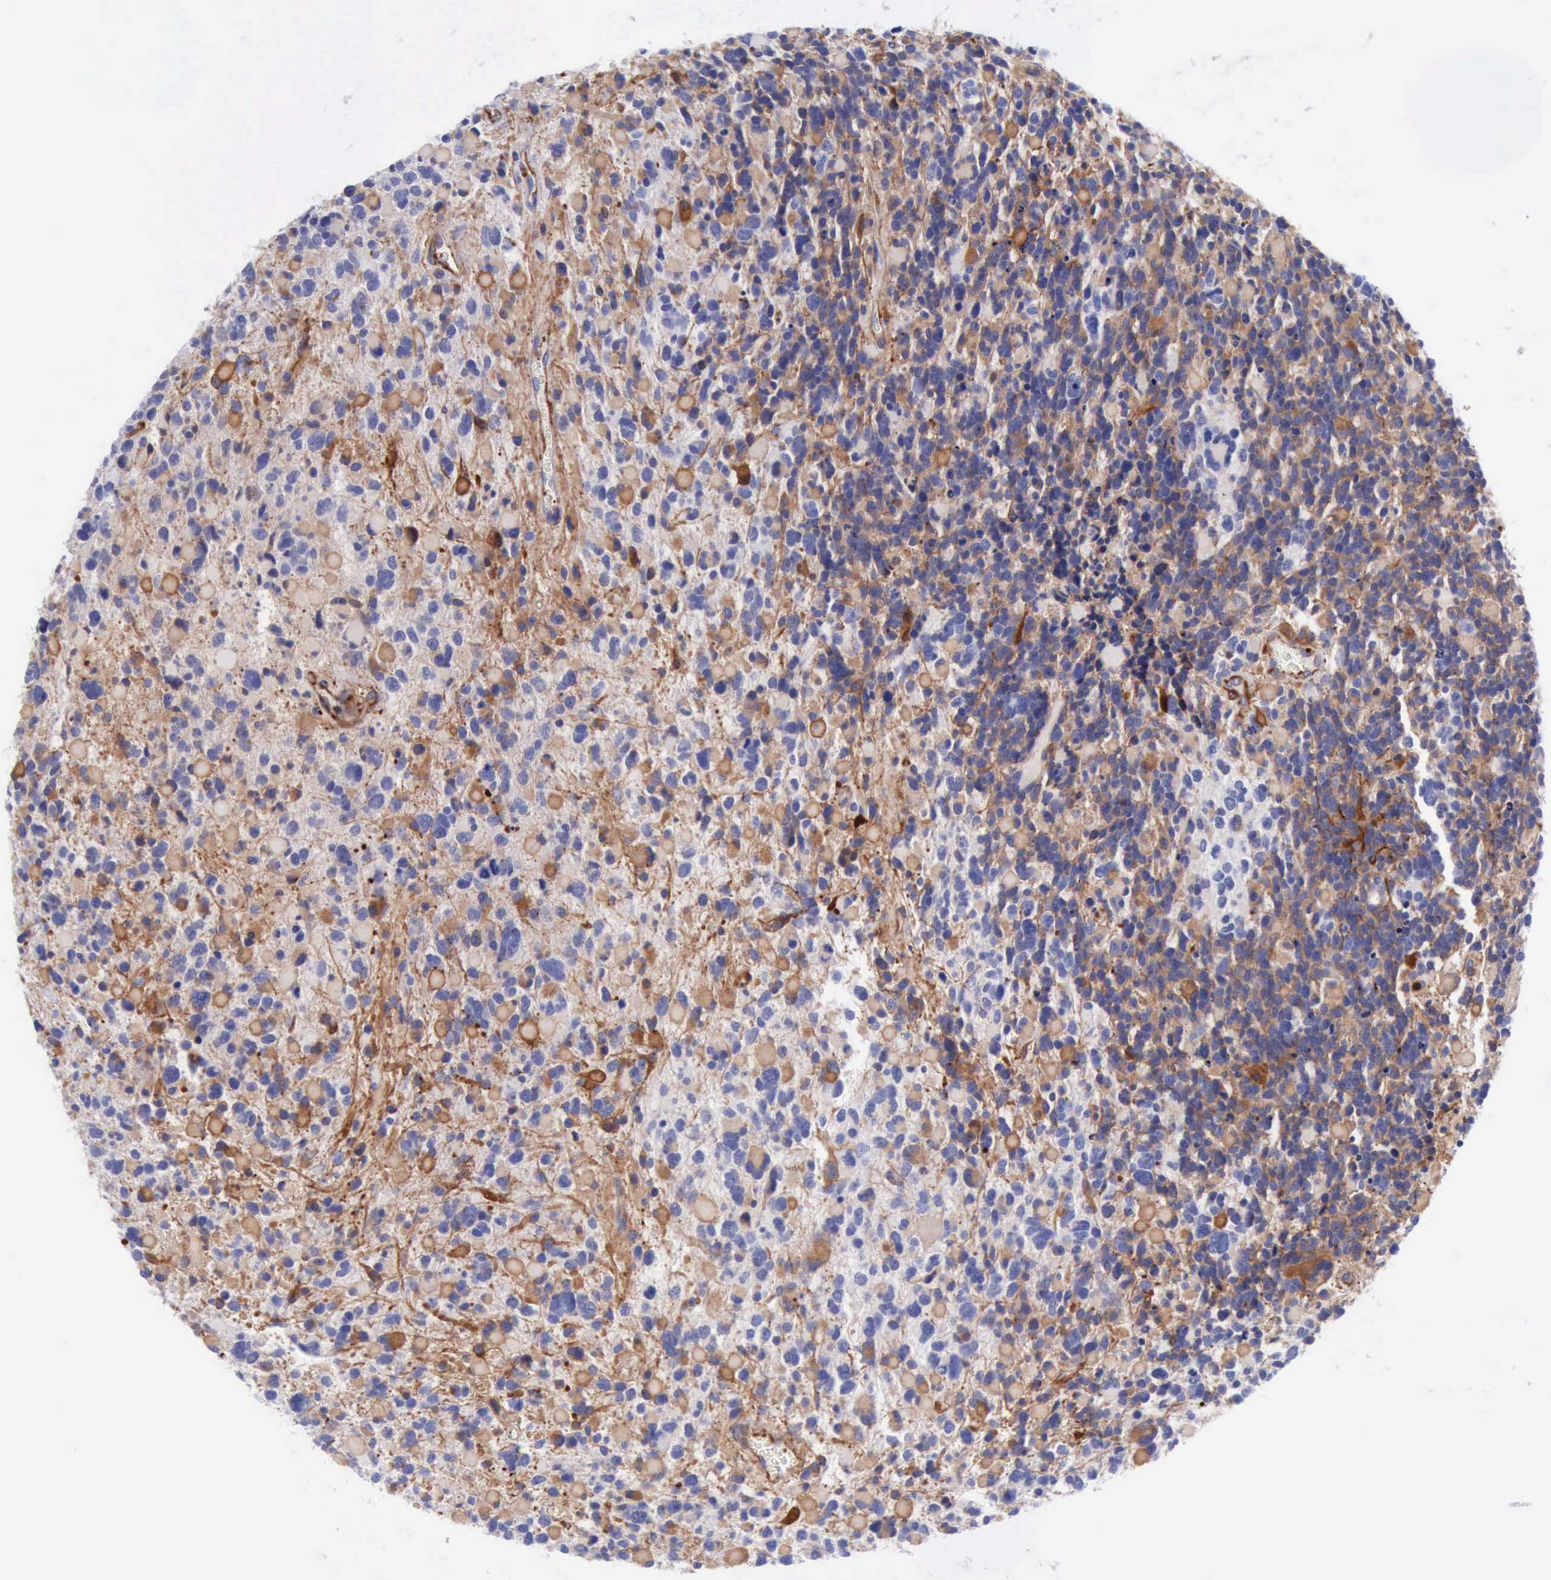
{"staining": {"intensity": "weak", "quantity": "25%-75%", "location": "cytoplasmic/membranous"}, "tissue": "glioma", "cell_type": "Tumor cells", "image_type": "cancer", "snomed": [{"axis": "morphology", "description": "Glioma, malignant, High grade"}, {"axis": "topography", "description": "Brain"}], "caption": "High-magnification brightfield microscopy of malignant high-grade glioma stained with DAB (brown) and counterstained with hematoxylin (blue). tumor cells exhibit weak cytoplasmic/membranous positivity is present in approximately25%-75% of cells. (DAB (3,3'-diaminobenzidine) IHC with brightfield microscopy, high magnification).", "gene": "FLNA", "patient": {"sex": "female", "age": 37}}